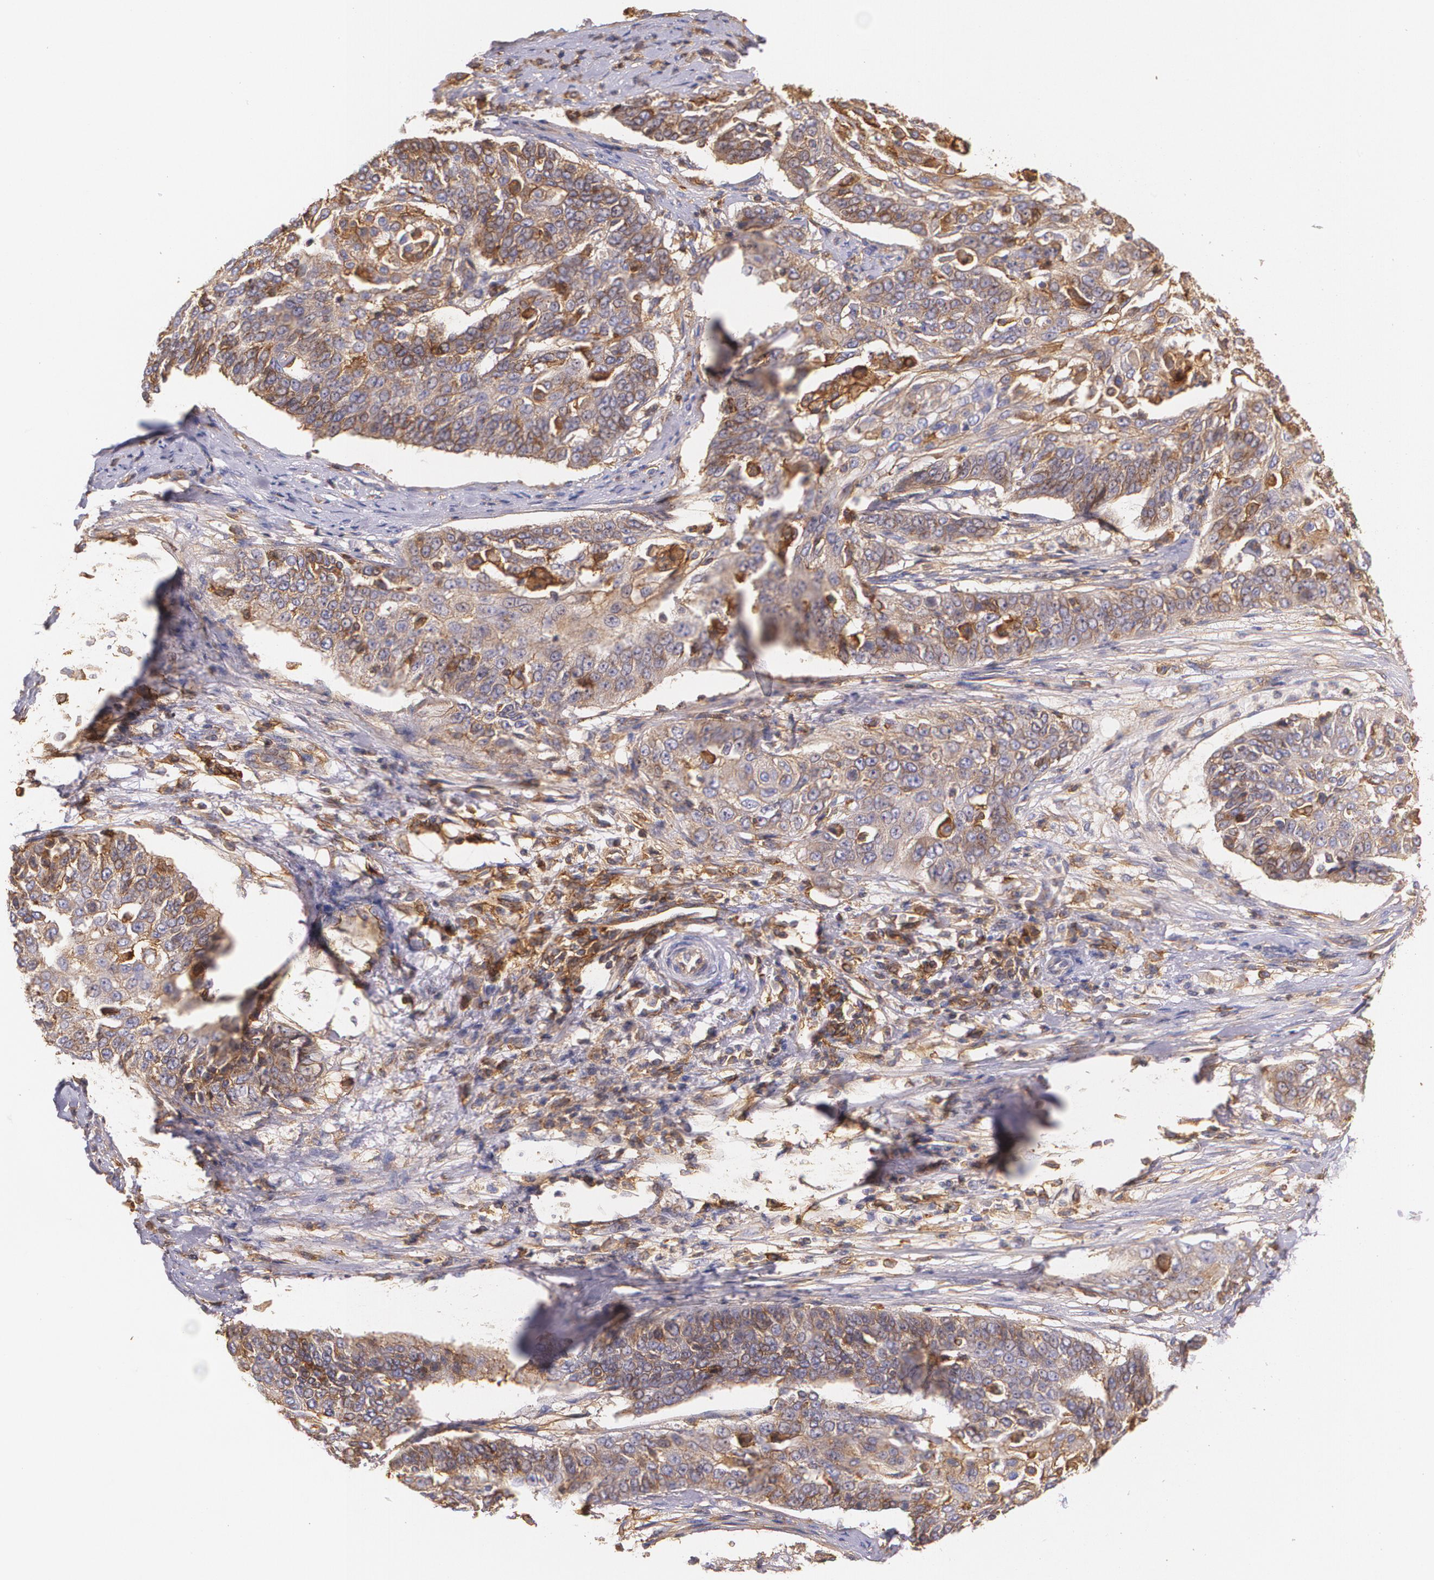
{"staining": {"intensity": "moderate", "quantity": ">75%", "location": "cytoplasmic/membranous"}, "tissue": "cervical cancer", "cell_type": "Tumor cells", "image_type": "cancer", "snomed": [{"axis": "morphology", "description": "Squamous cell carcinoma, NOS"}, {"axis": "topography", "description": "Cervix"}], "caption": "Cervical cancer (squamous cell carcinoma) stained with IHC demonstrates moderate cytoplasmic/membranous expression in about >75% of tumor cells.", "gene": "B2M", "patient": {"sex": "female", "age": 64}}